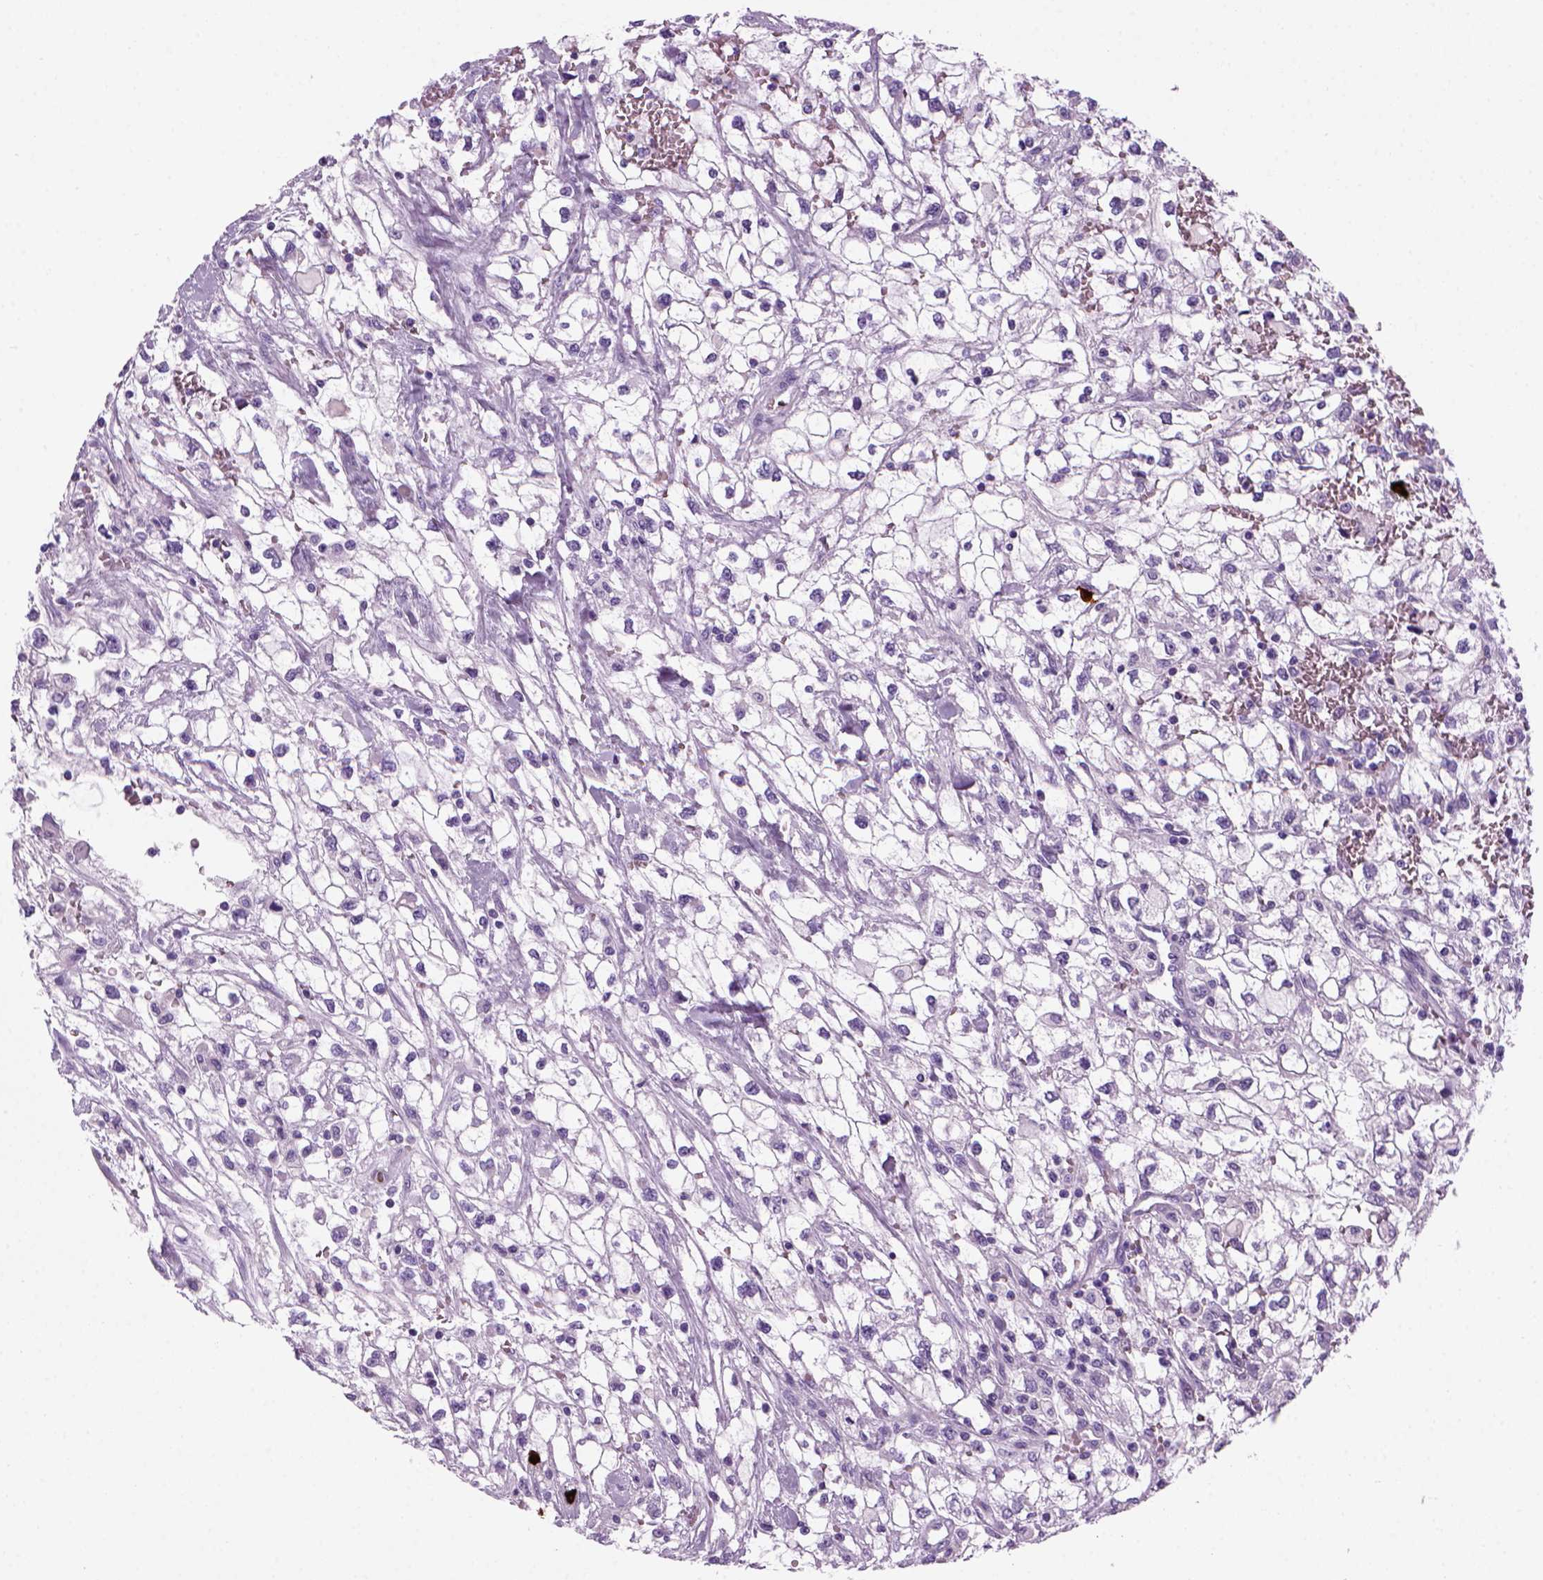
{"staining": {"intensity": "negative", "quantity": "none", "location": "none"}, "tissue": "renal cancer", "cell_type": "Tumor cells", "image_type": "cancer", "snomed": [{"axis": "morphology", "description": "Adenocarcinoma, NOS"}, {"axis": "topography", "description": "Kidney"}], "caption": "Immunohistochemistry (IHC) of human renal cancer (adenocarcinoma) displays no expression in tumor cells. (DAB (3,3'-diaminobenzidine) IHC with hematoxylin counter stain).", "gene": "MZB1", "patient": {"sex": "male", "age": 59}}